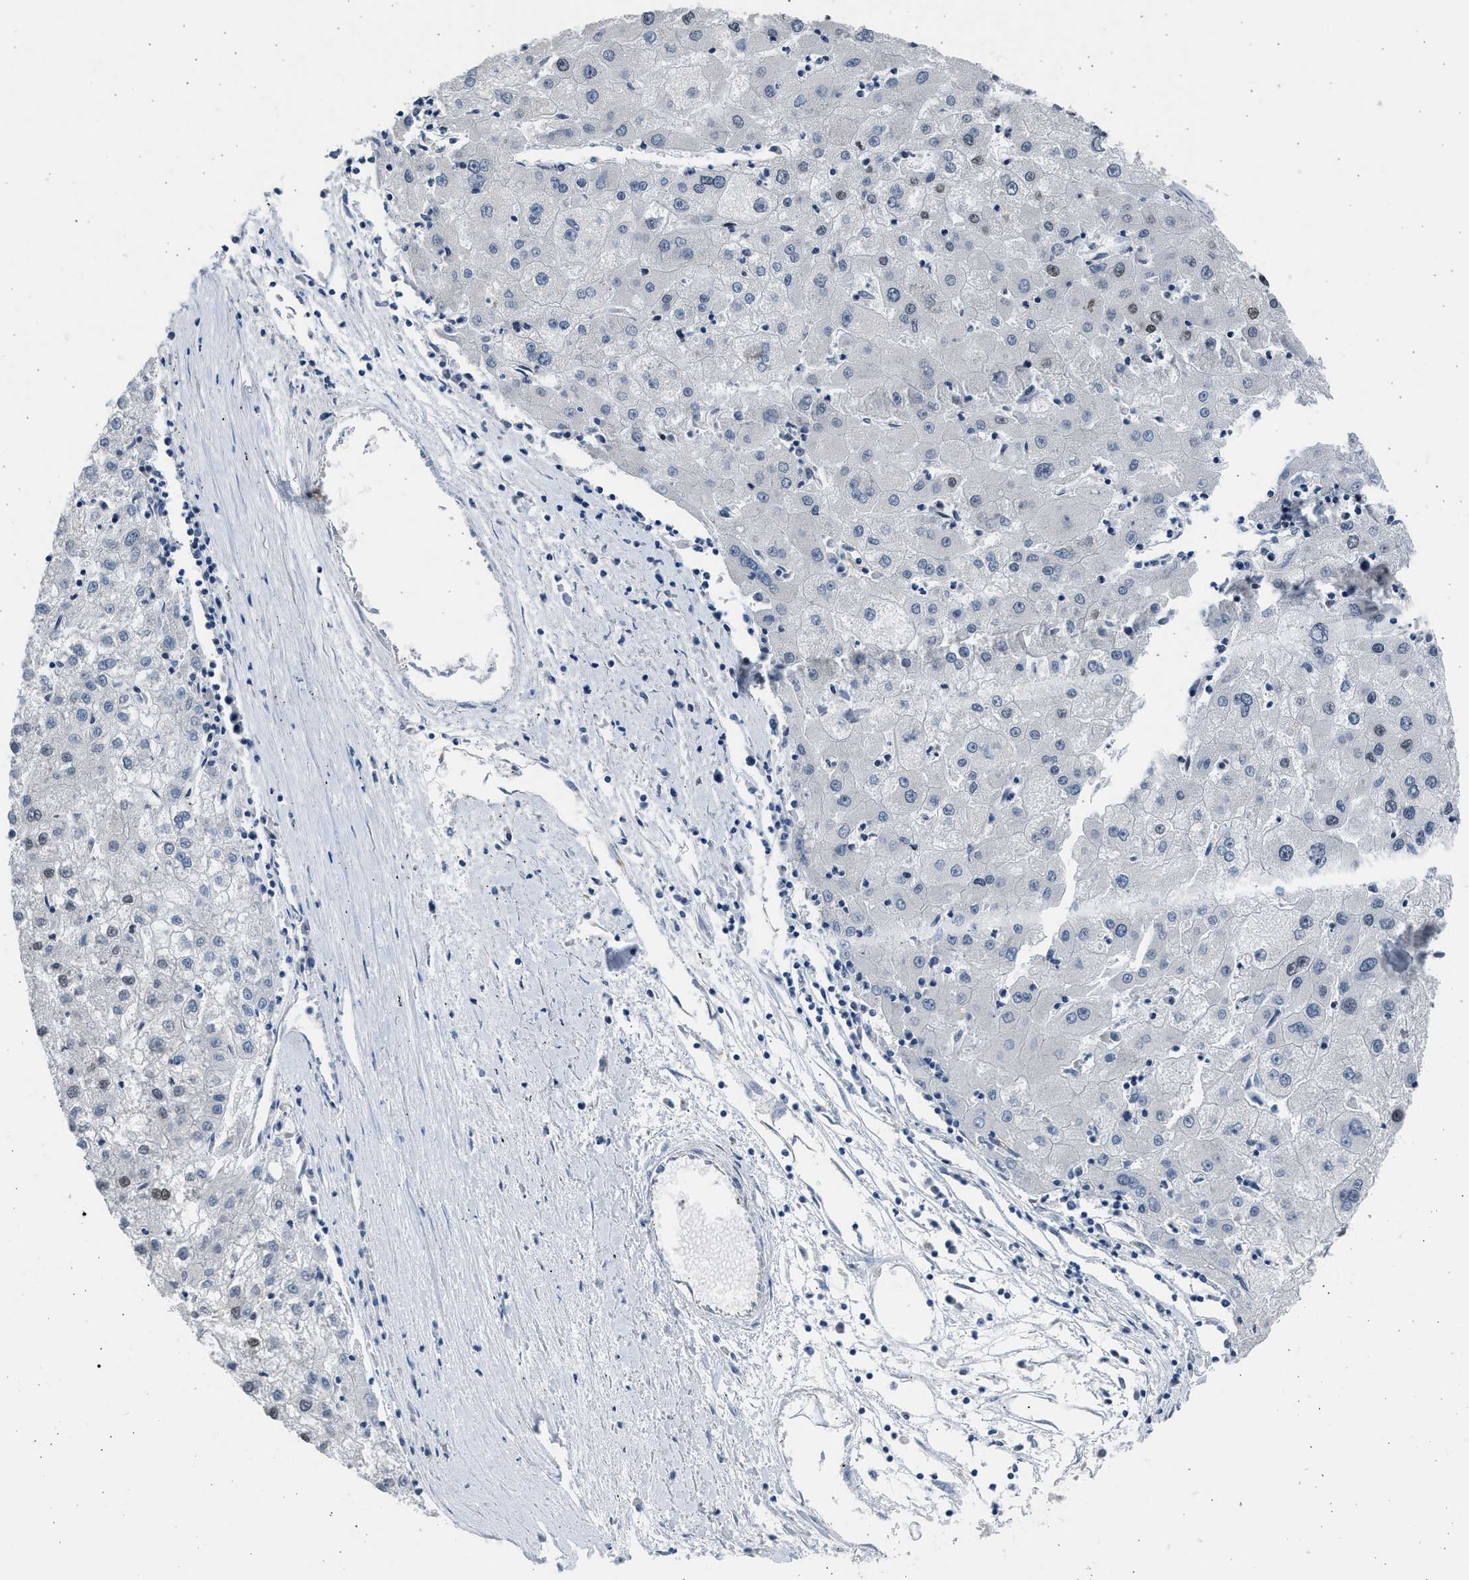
{"staining": {"intensity": "moderate", "quantity": "<25%", "location": "nuclear"}, "tissue": "liver cancer", "cell_type": "Tumor cells", "image_type": "cancer", "snomed": [{"axis": "morphology", "description": "Carcinoma, Hepatocellular, NOS"}, {"axis": "topography", "description": "Liver"}], "caption": "Liver hepatocellular carcinoma was stained to show a protein in brown. There is low levels of moderate nuclear expression in about <25% of tumor cells.", "gene": "HMGN3", "patient": {"sex": "male", "age": 72}}